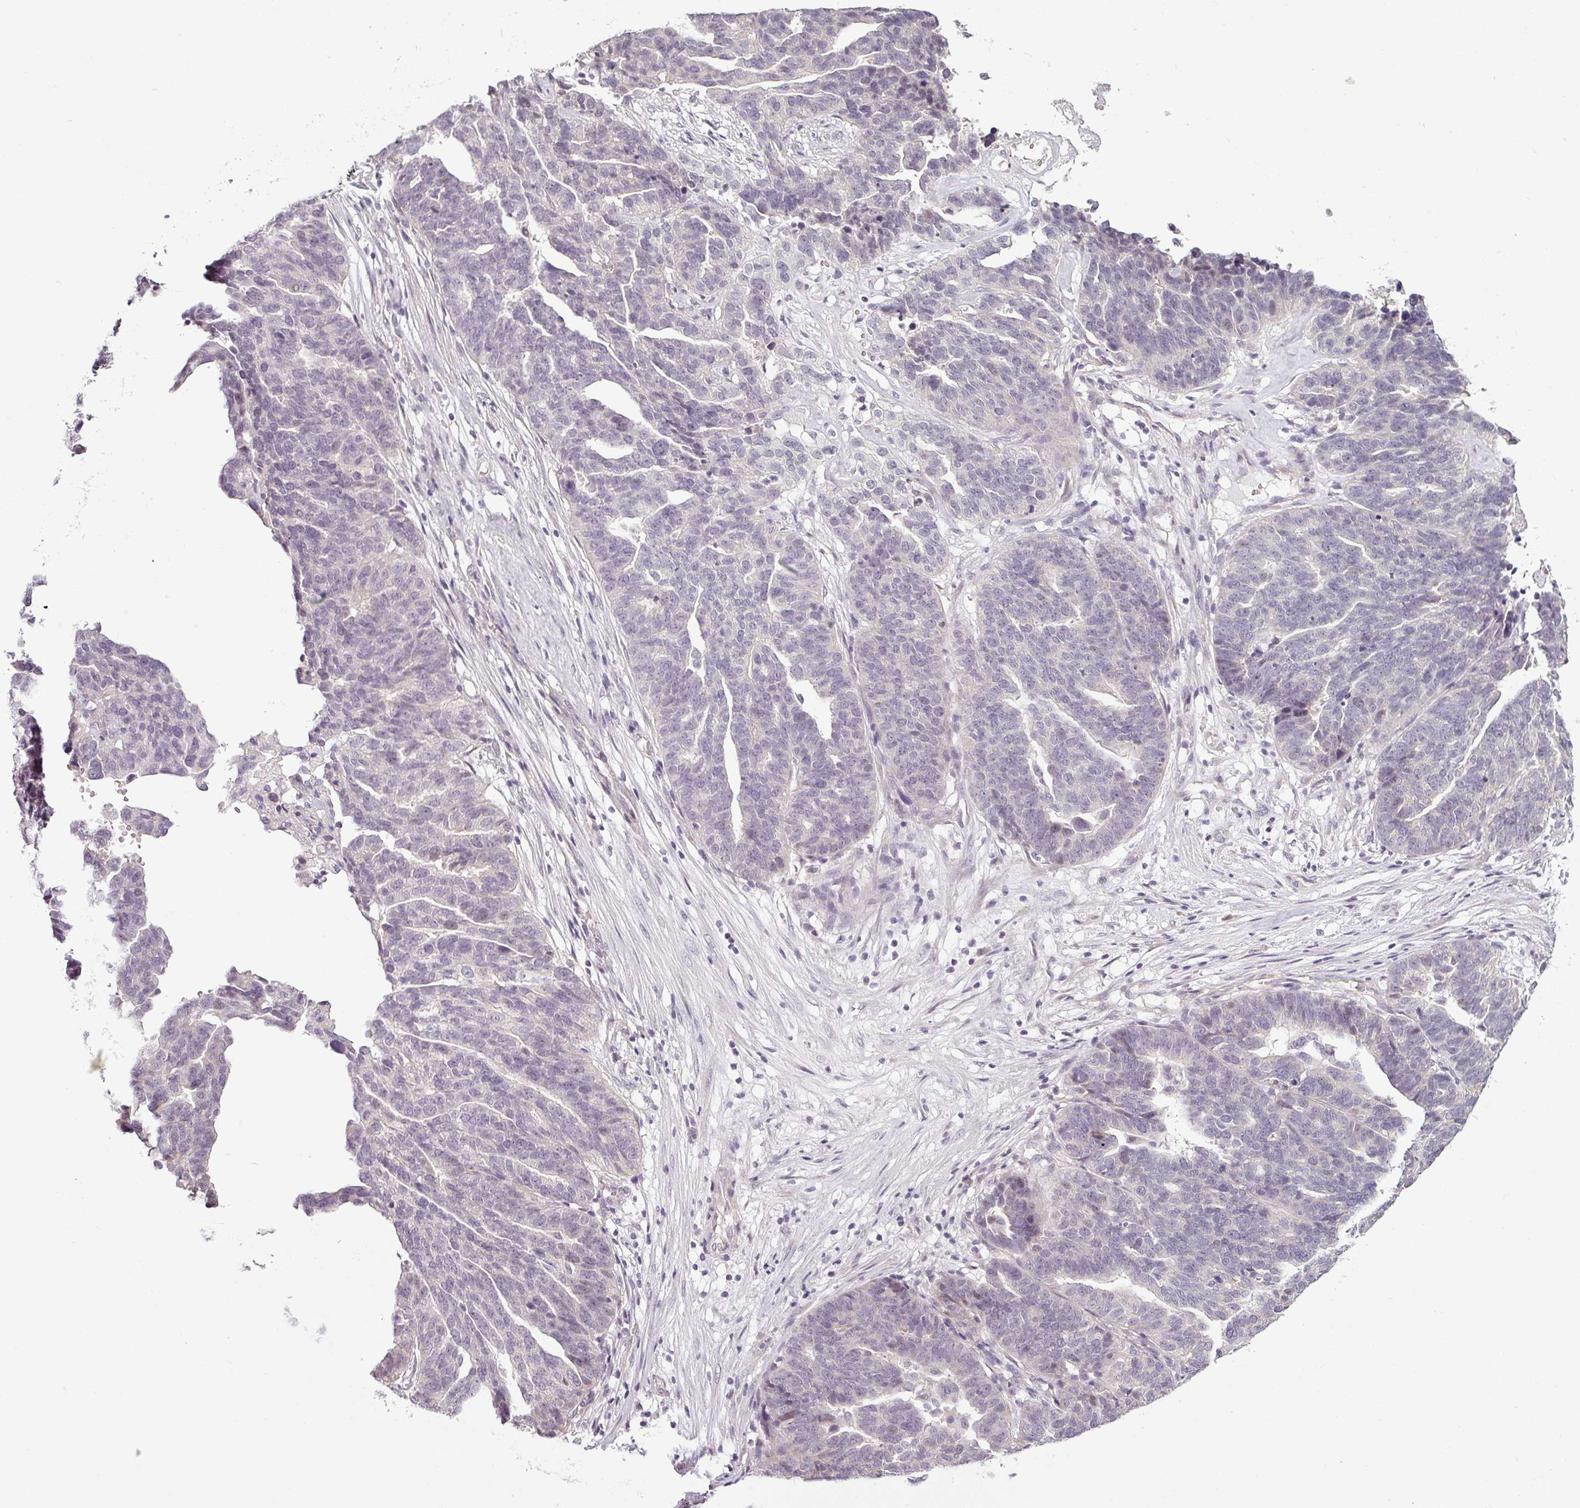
{"staining": {"intensity": "negative", "quantity": "none", "location": "none"}, "tissue": "ovarian cancer", "cell_type": "Tumor cells", "image_type": "cancer", "snomed": [{"axis": "morphology", "description": "Cystadenocarcinoma, serous, NOS"}, {"axis": "topography", "description": "Ovary"}], "caption": "The photomicrograph reveals no significant expression in tumor cells of ovarian cancer. (Brightfield microscopy of DAB immunohistochemistry at high magnification).", "gene": "OR52D1", "patient": {"sex": "female", "age": 59}}